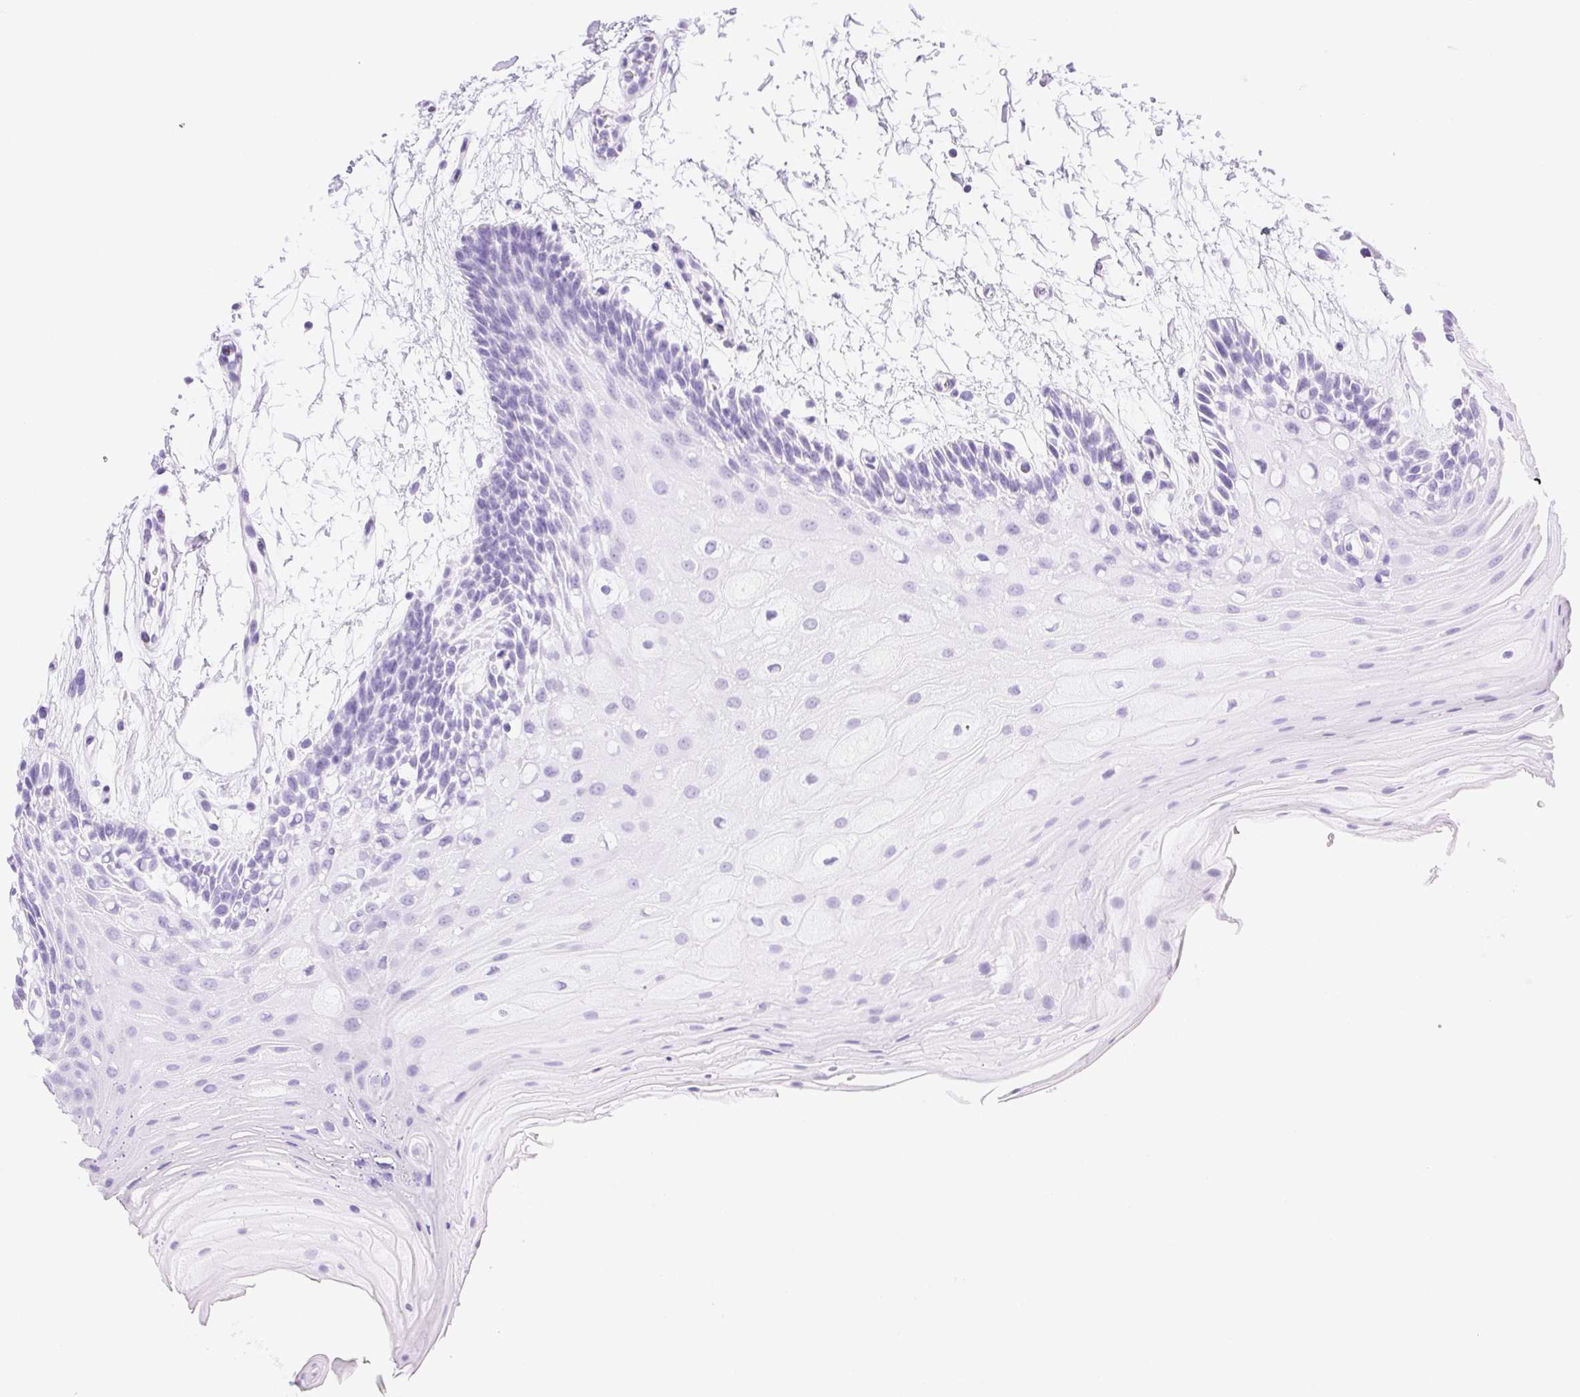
{"staining": {"intensity": "moderate", "quantity": "<25%", "location": "cytoplasmic/membranous"}, "tissue": "oral mucosa", "cell_type": "Squamous epithelial cells", "image_type": "normal", "snomed": [{"axis": "morphology", "description": "Normal tissue, NOS"}, {"axis": "morphology", "description": "Squamous cell carcinoma, NOS"}, {"axis": "topography", "description": "Oral tissue"}, {"axis": "topography", "description": "Tounge, NOS"}, {"axis": "topography", "description": "Head-Neck"}], "caption": "The micrograph exhibits staining of normal oral mucosa, revealing moderate cytoplasmic/membranous protein expression (brown color) within squamous epithelial cells. (DAB IHC, brown staining for protein, blue staining for nuclei).", "gene": "FGA", "patient": {"sex": "male", "age": 62}}